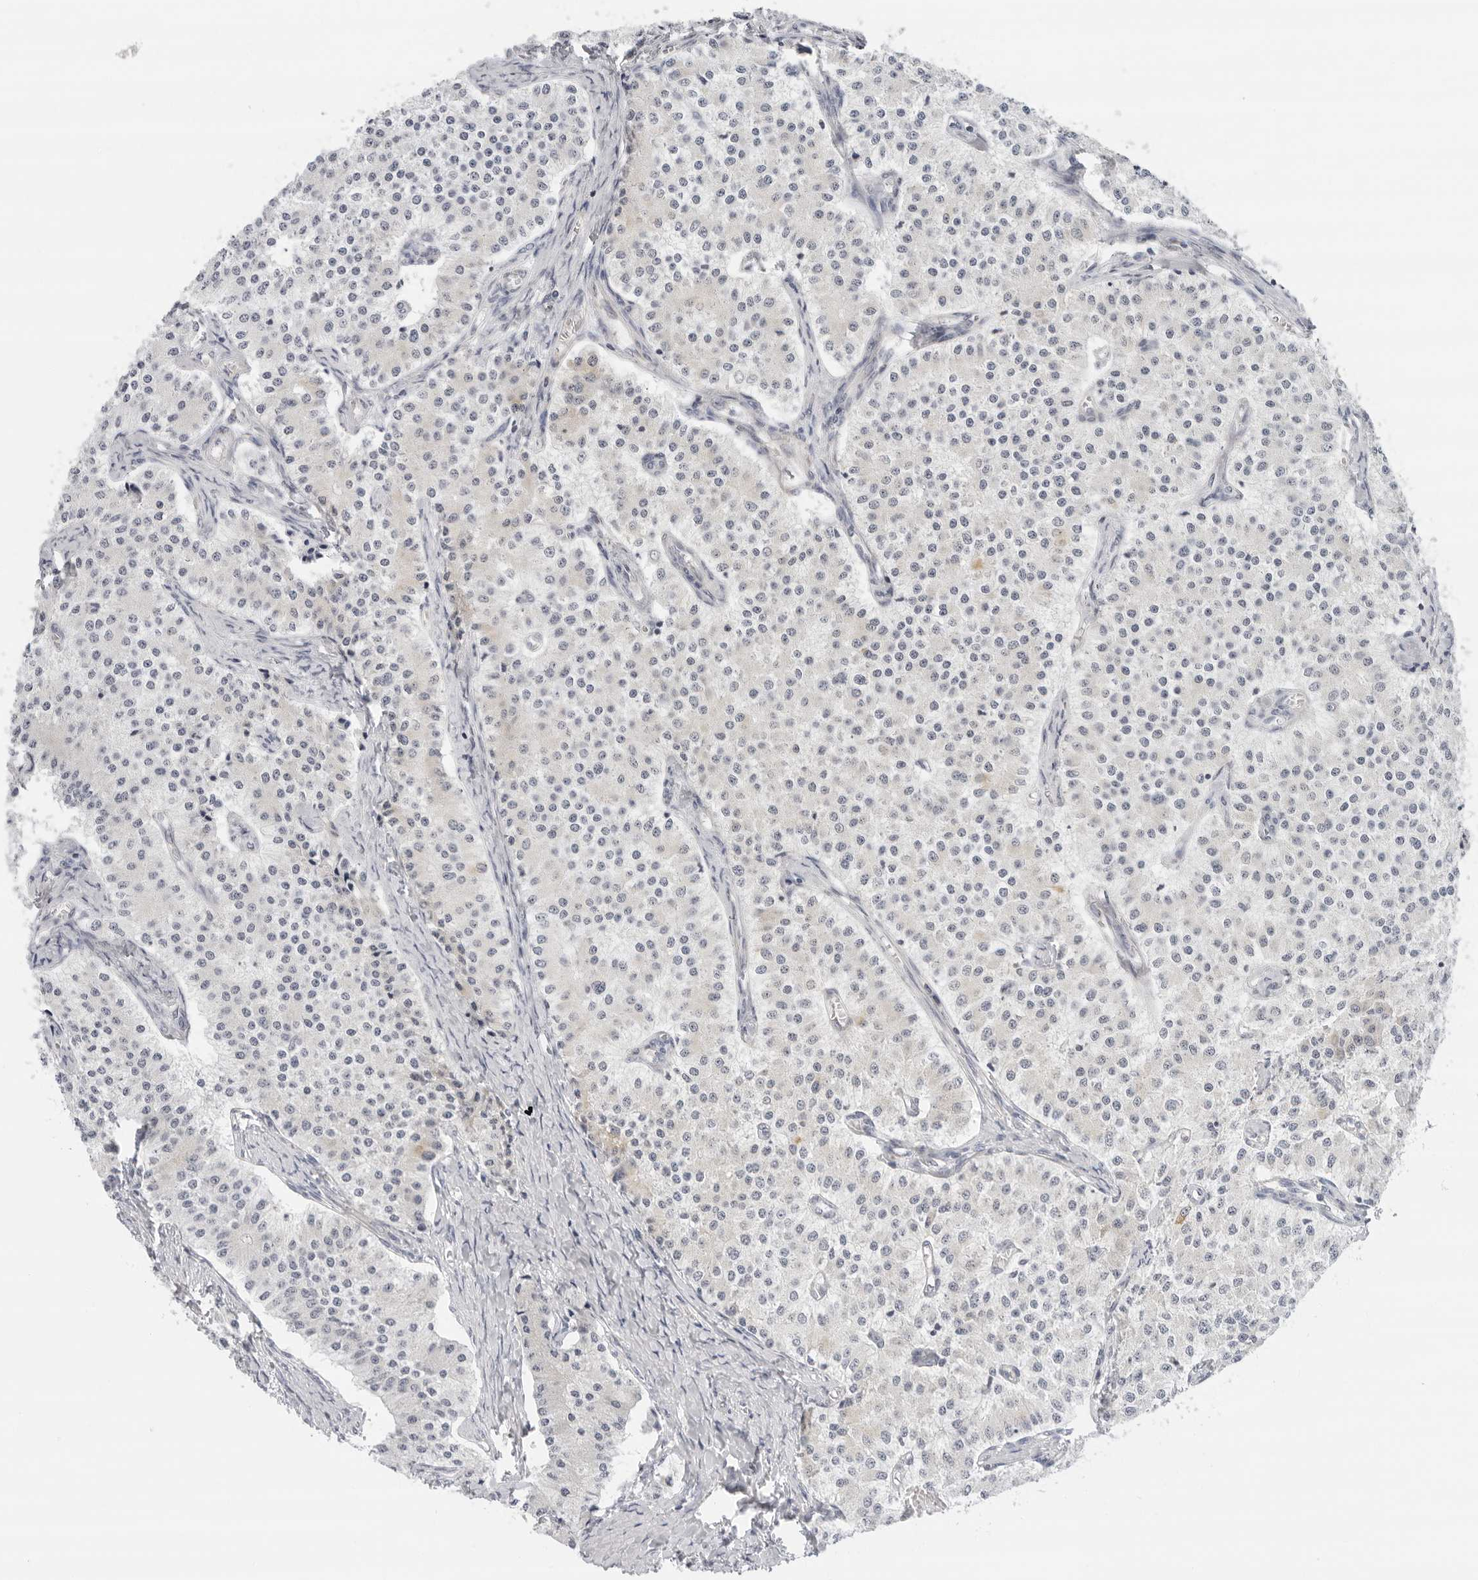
{"staining": {"intensity": "negative", "quantity": "none", "location": "none"}, "tissue": "carcinoid", "cell_type": "Tumor cells", "image_type": "cancer", "snomed": [{"axis": "morphology", "description": "Carcinoid, malignant, NOS"}, {"axis": "topography", "description": "Colon"}], "caption": "Histopathology image shows no protein expression in tumor cells of carcinoid tissue.", "gene": "CIART", "patient": {"sex": "female", "age": 52}}